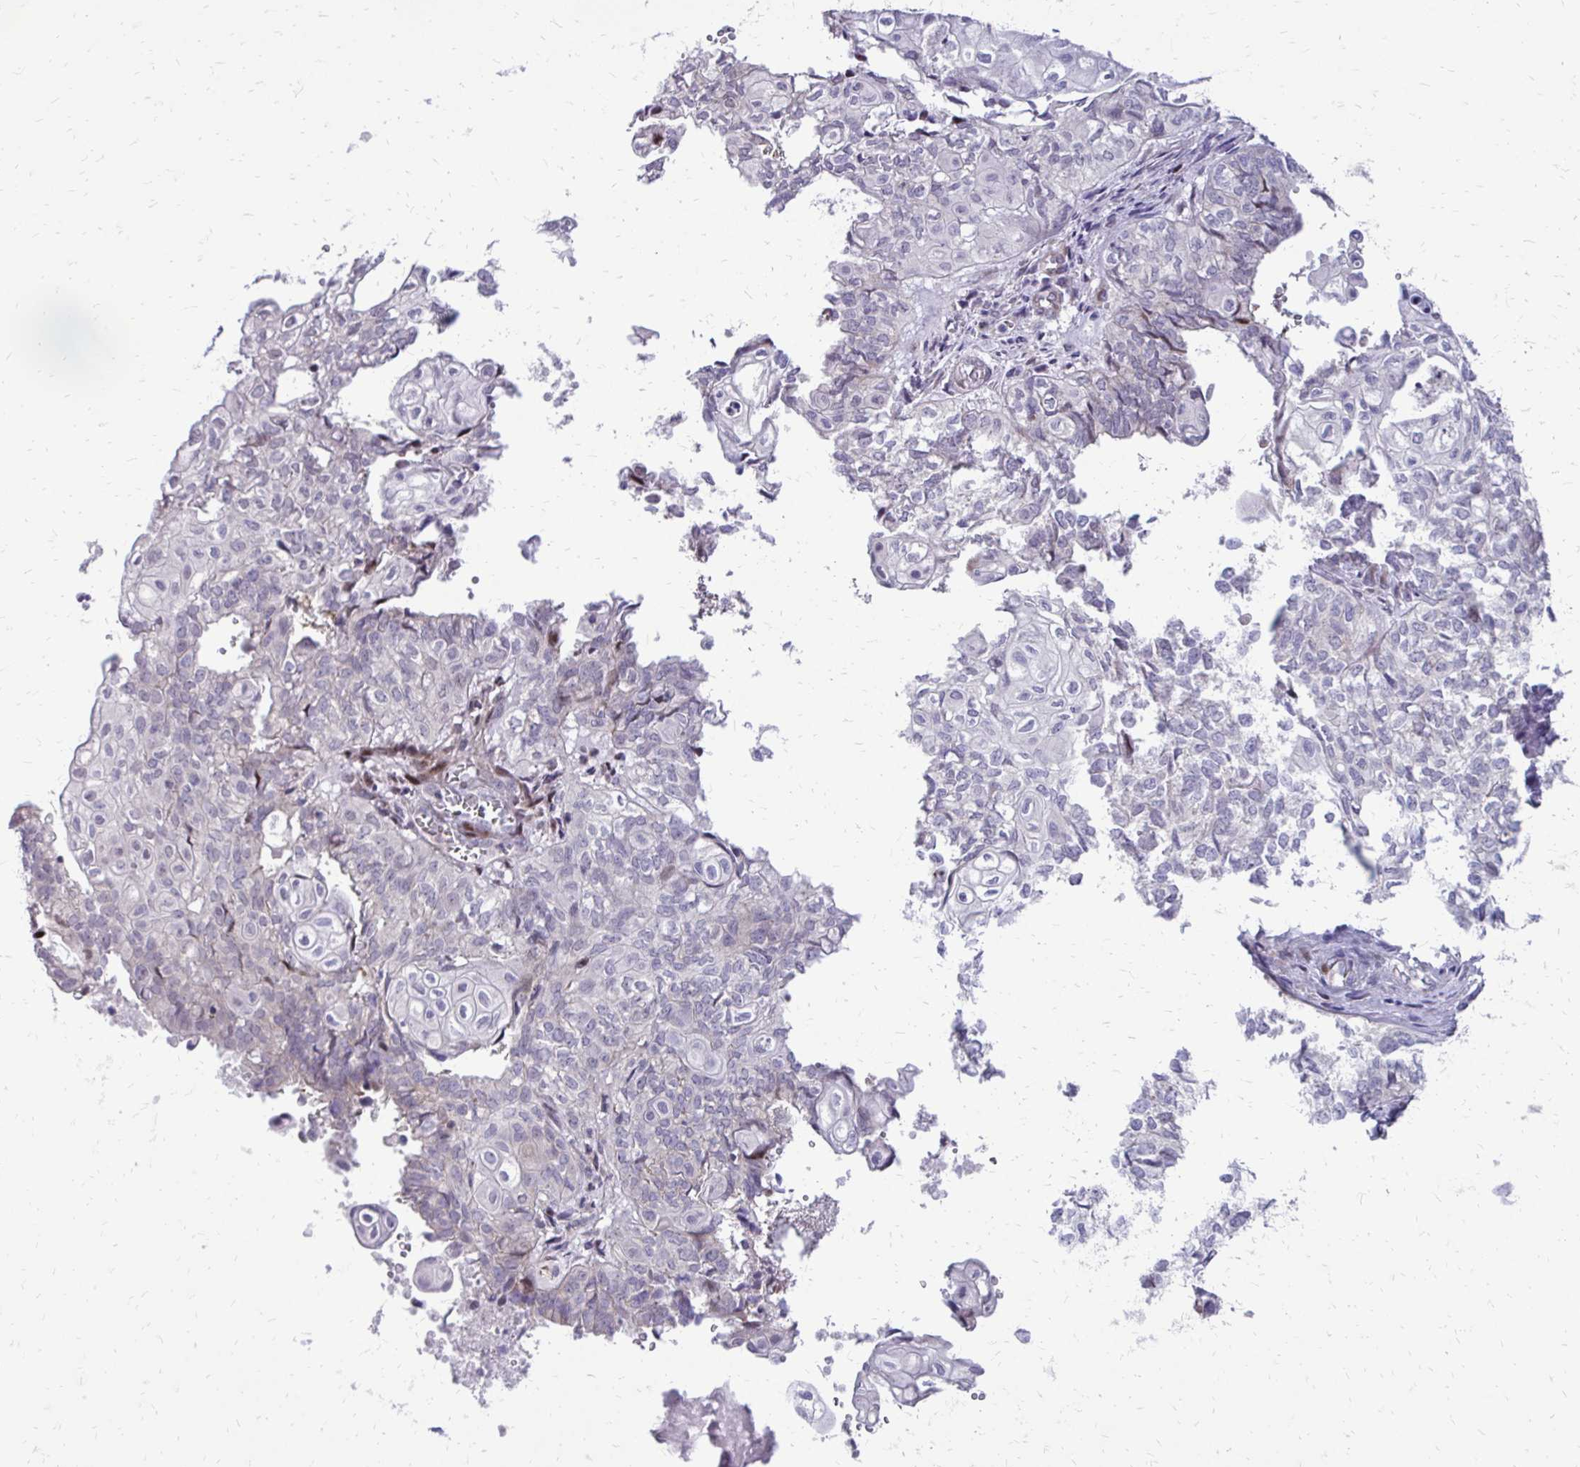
{"staining": {"intensity": "negative", "quantity": "none", "location": "none"}, "tissue": "ovarian cancer", "cell_type": "Tumor cells", "image_type": "cancer", "snomed": [{"axis": "morphology", "description": "Carcinoma, endometroid"}, {"axis": "topography", "description": "Ovary"}], "caption": "Immunohistochemistry histopathology image of ovarian endometroid carcinoma stained for a protein (brown), which reveals no positivity in tumor cells. The staining was performed using DAB to visualize the protein expression in brown, while the nuclei were stained in blue with hematoxylin (Magnification: 20x).", "gene": "PPDPFL", "patient": {"sex": "female", "age": 64}}